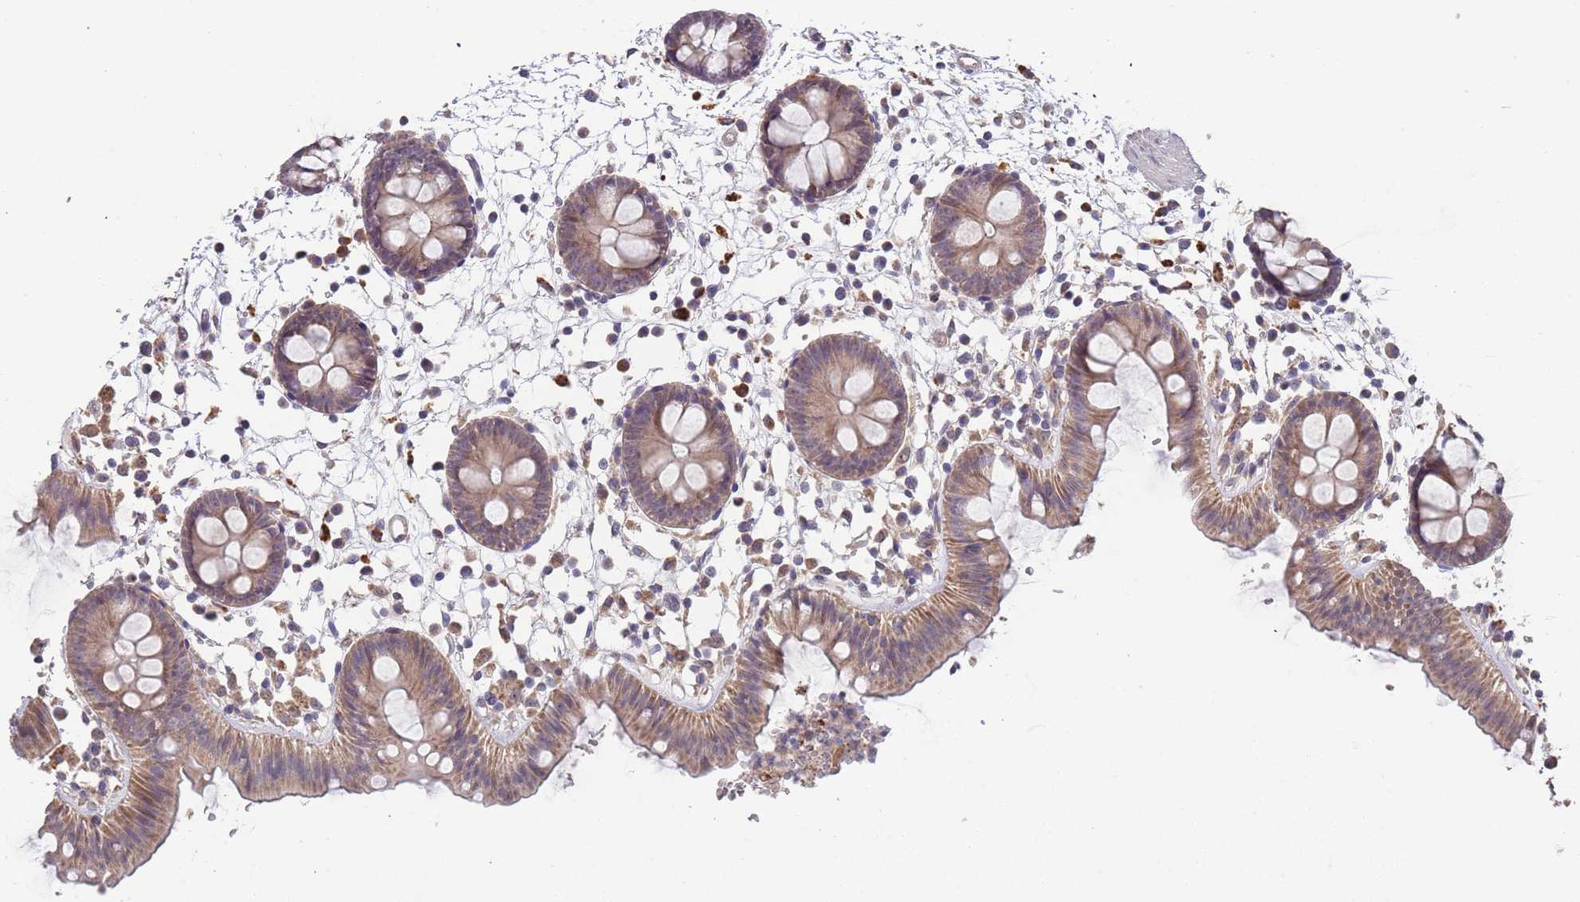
{"staining": {"intensity": "weak", "quantity": "<25%", "location": "cytoplasmic/membranous"}, "tissue": "colon", "cell_type": "Endothelial cells", "image_type": "normal", "snomed": [{"axis": "morphology", "description": "Normal tissue, NOS"}, {"axis": "topography", "description": "Colon"}], "caption": "An IHC histopathology image of normal colon is shown. There is no staining in endothelial cells of colon.", "gene": "TMEM64", "patient": {"sex": "male", "age": 56}}